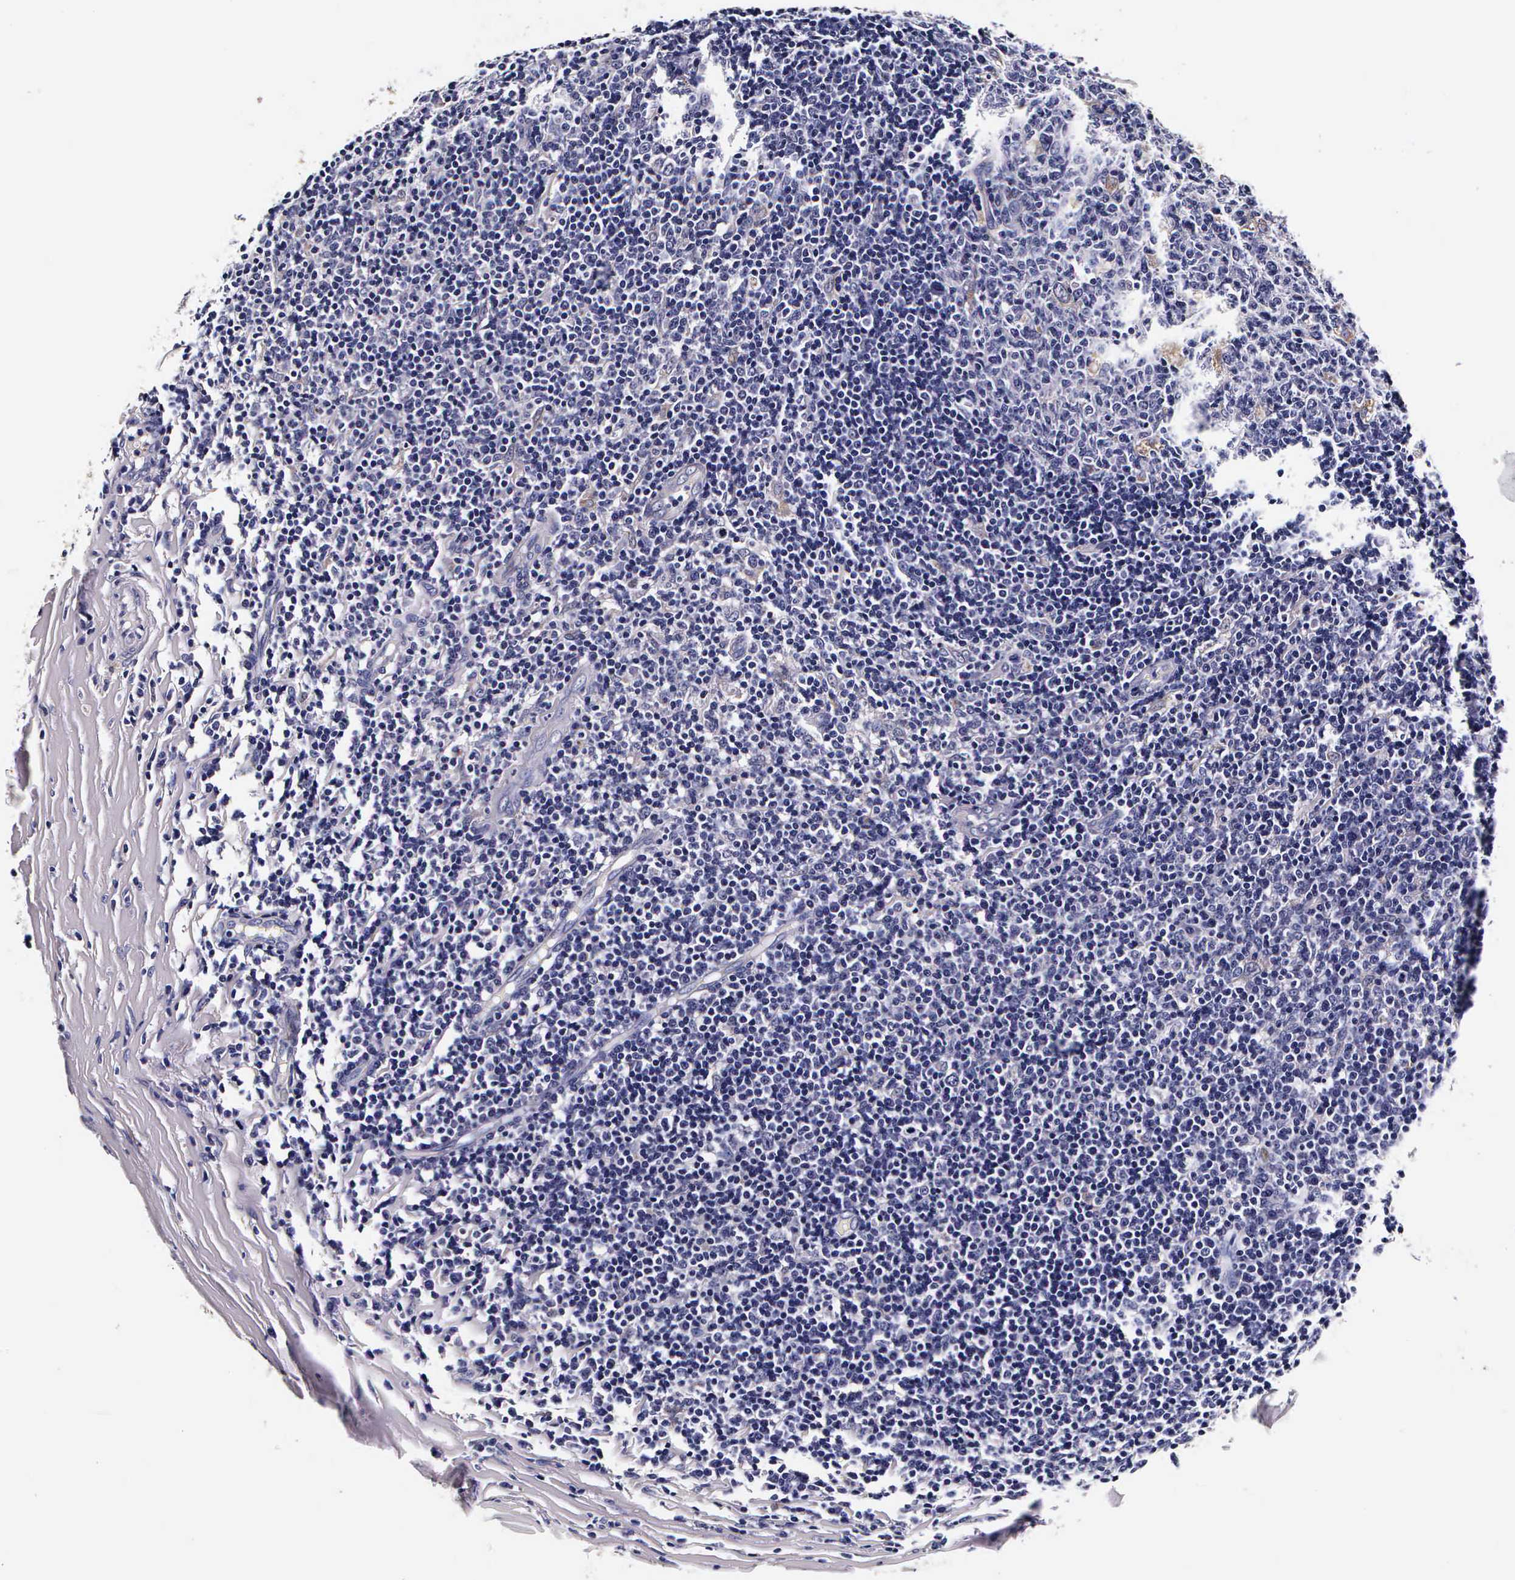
{"staining": {"intensity": "weak", "quantity": "<25%", "location": "cytoplasmic/membranous"}, "tissue": "tonsil", "cell_type": "Germinal center cells", "image_type": "normal", "snomed": [{"axis": "morphology", "description": "Normal tissue, NOS"}, {"axis": "topography", "description": "Tonsil"}], "caption": "DAB (3,3'-diaminobenzidine) immunohistochemical staining of normal tonsil shows no significant staining in germinal center cells.", "gene": "CTSB", "patient": {"sex": "male", "age": 6}}